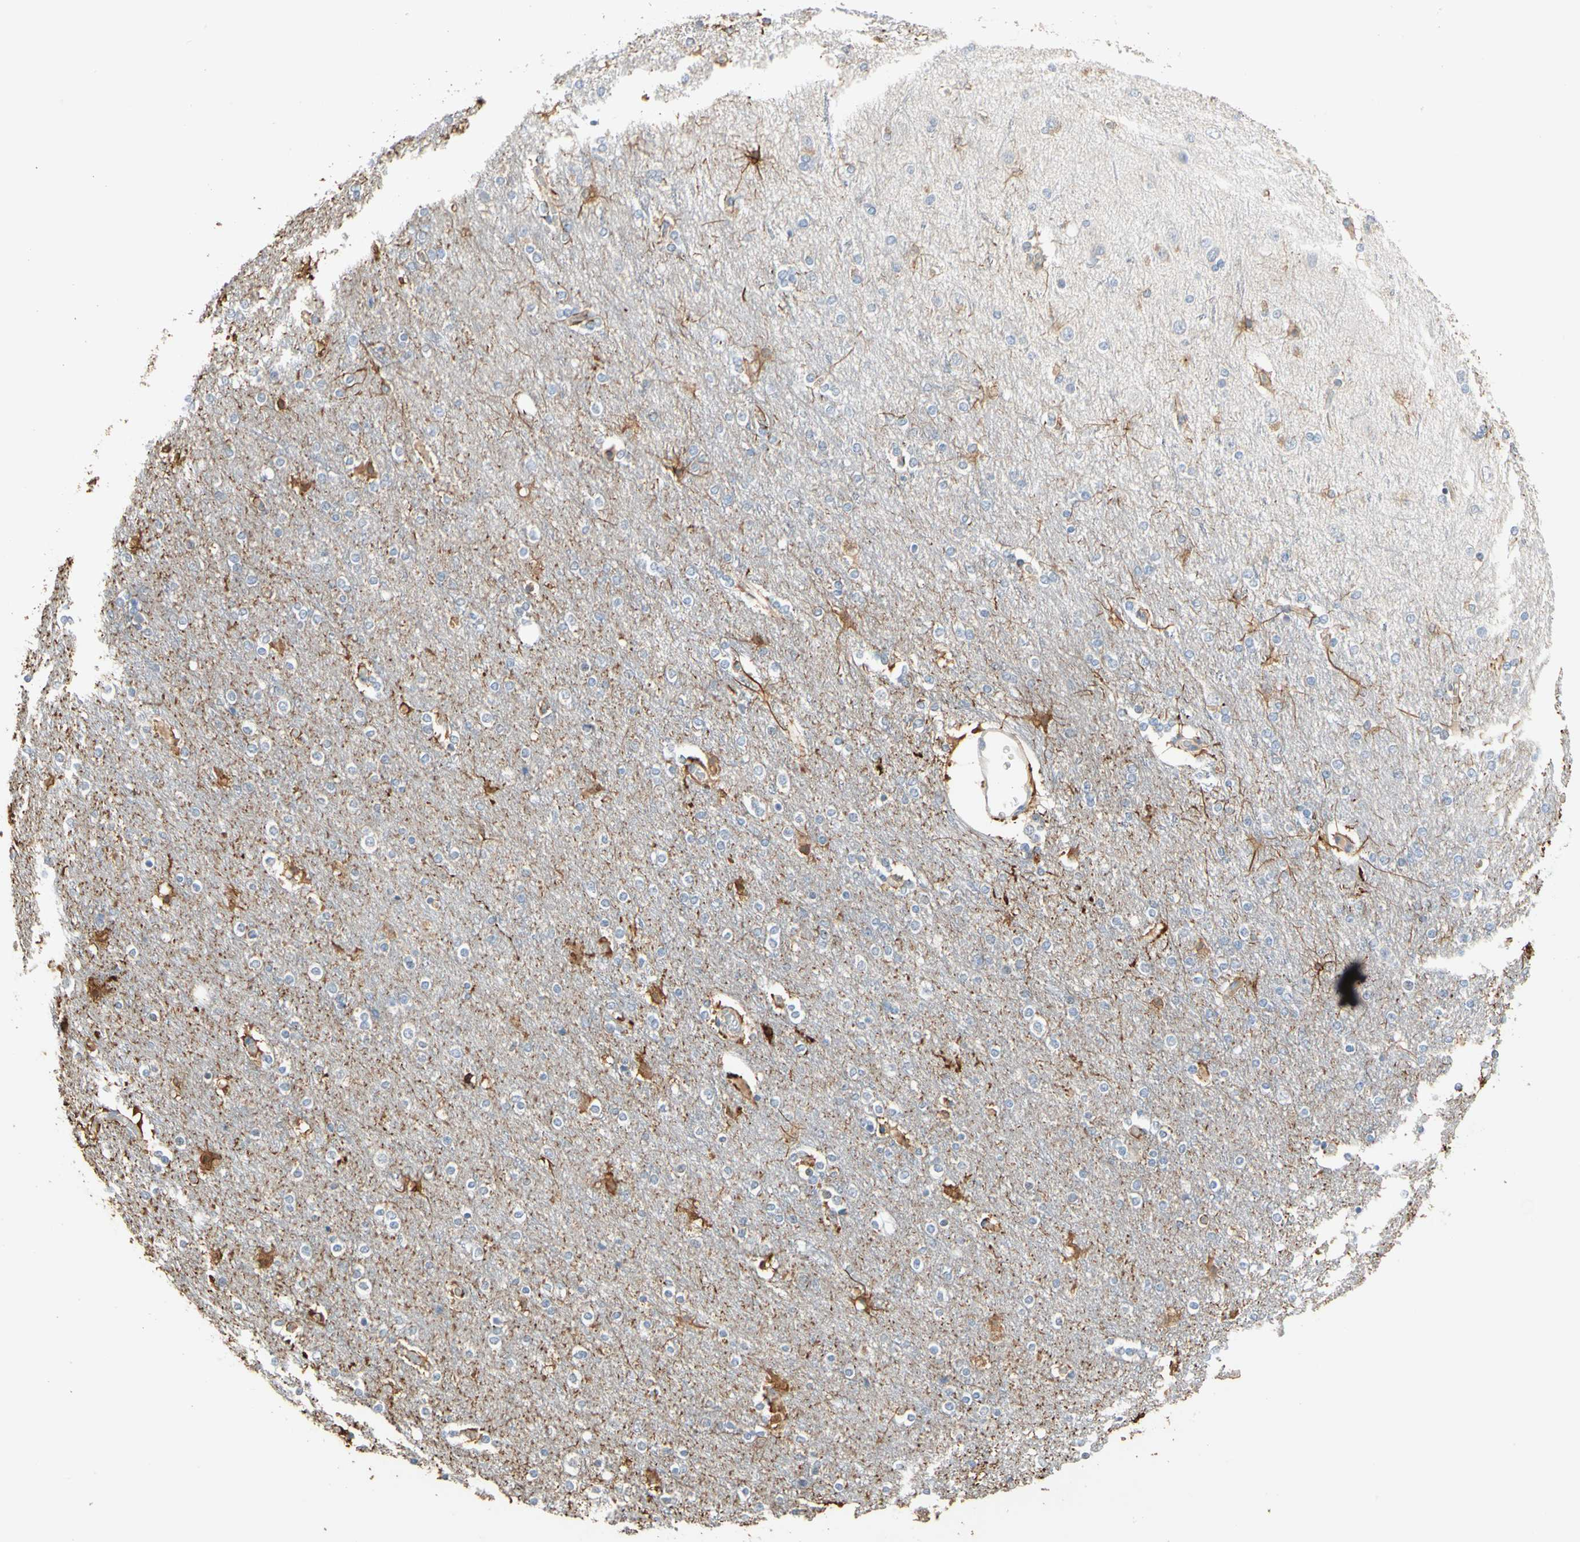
{"staining": {"intensity": "weak", "quantity": "25%-75%", "location": "cytoplasmic/membranous"}, "tissue": "cerebral cortex", "cell_type": "Endothelial cells", "image_type": "normal", "snomed": [{"axis": "morphology", "description": "Normal tissue, NOS"}, {"axis": "topography", "description": "Cerebral cortex"}], "caption": "Brown immunohistochemical staining in unremarkable cerebral cortex demonstrates weak cytoplasmic/membranous staining in about 25%-75% of endothelial cells. The staining was performed using DAB, with brown indicating positive protein expression. Nuclei are stained blue with hematoxylin.", "gene": "GPR153", "patient": {"sex": "female", "age": 54}}